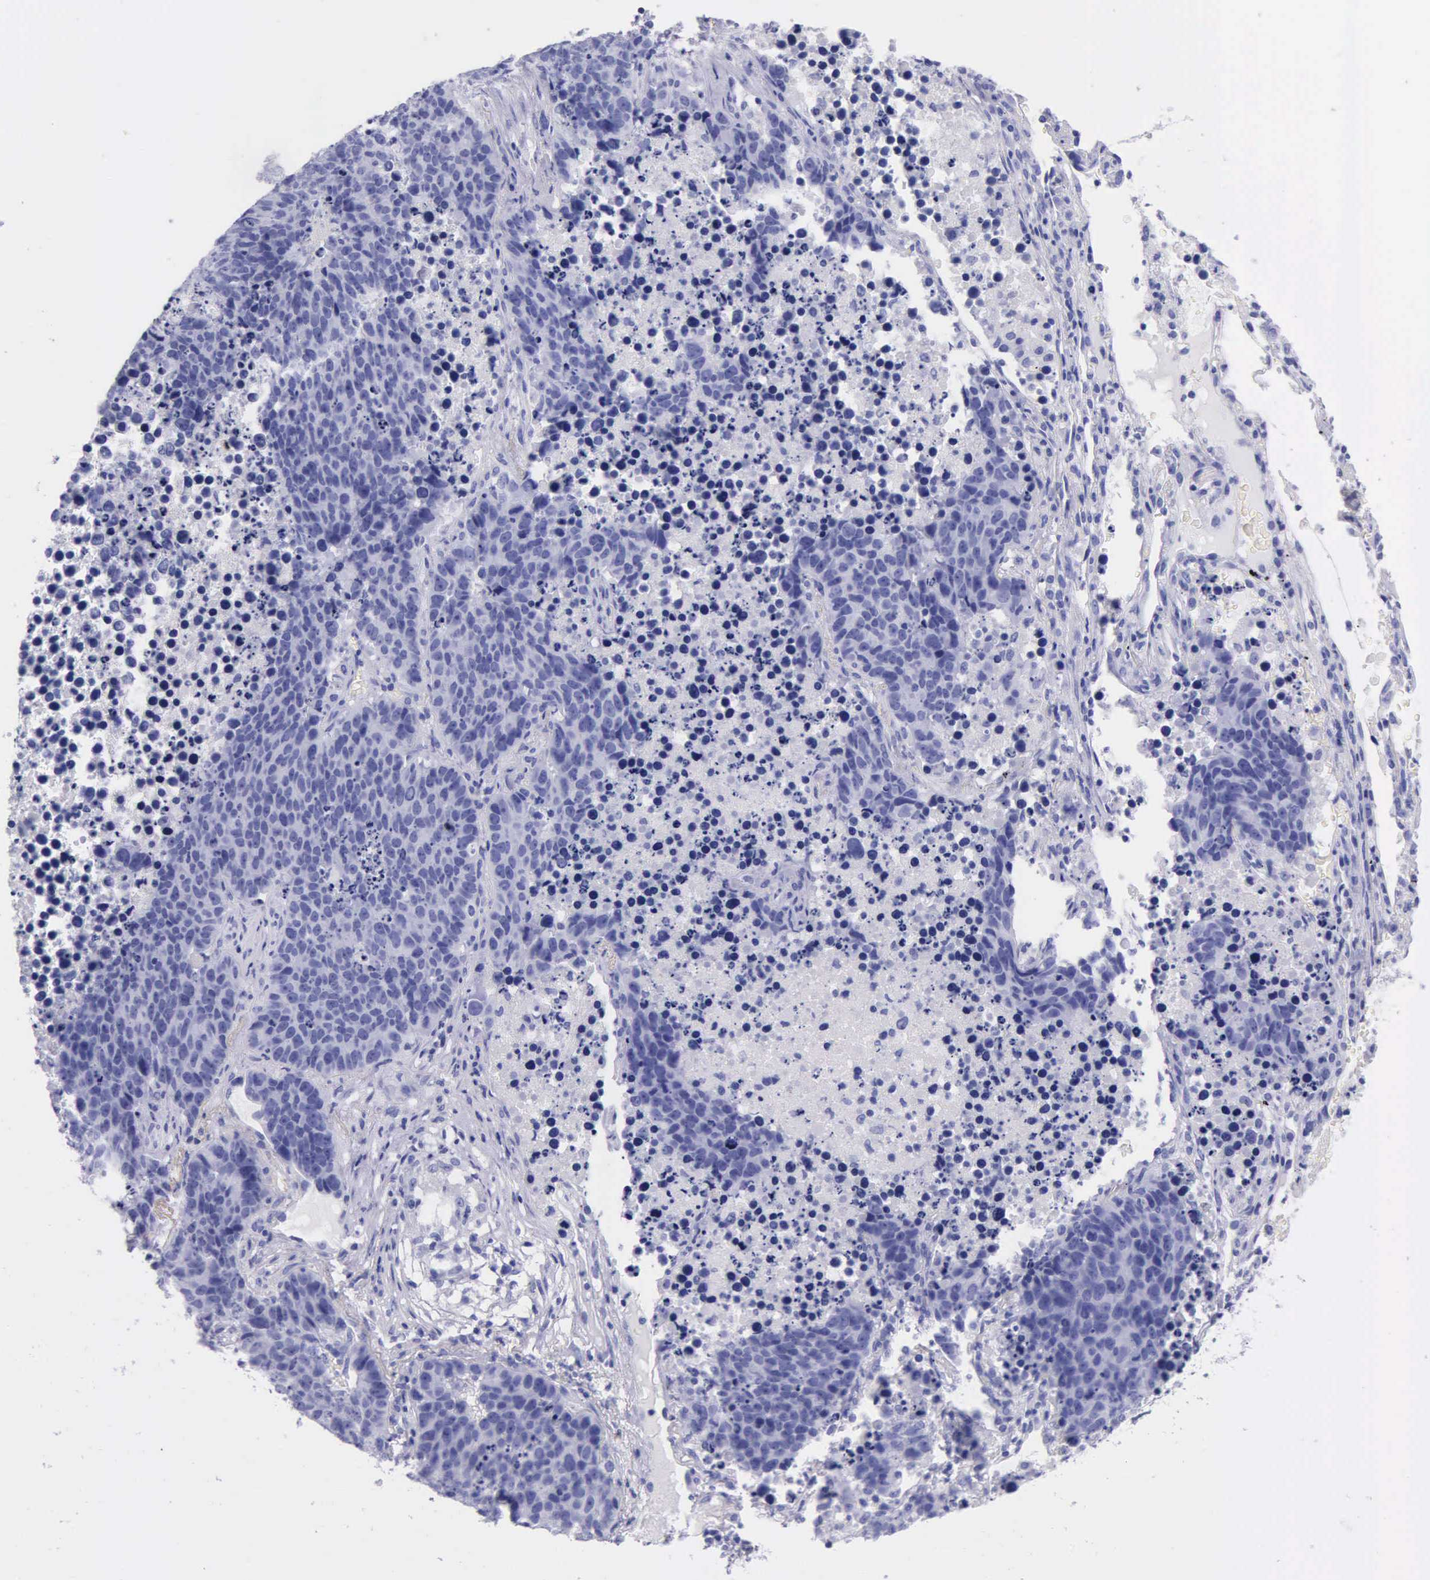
{"staining": {"intensity": "negative", "quantity": "none", "location": "none"}, "tissue": "lung cancer", "cell_type": "Tumor cells", "image_type": "cancer", "snomed": [{"axis": "morphology", "description": "Carcinoid, malignant, NOS"}, {"axis": "topography", "description": "Lung"}], "caption": "IHC micrograph of neoplastic tissue: lung cancer stained with DAB (3,3'-diaminobenzidine) exhibits no significant protein positivity in tumor cells. (Immunohistochemistry (ihc), brightfield microscopy, high magnification).", "gene": "KLK3", "patient": {"sex": "male", "age": 60}}